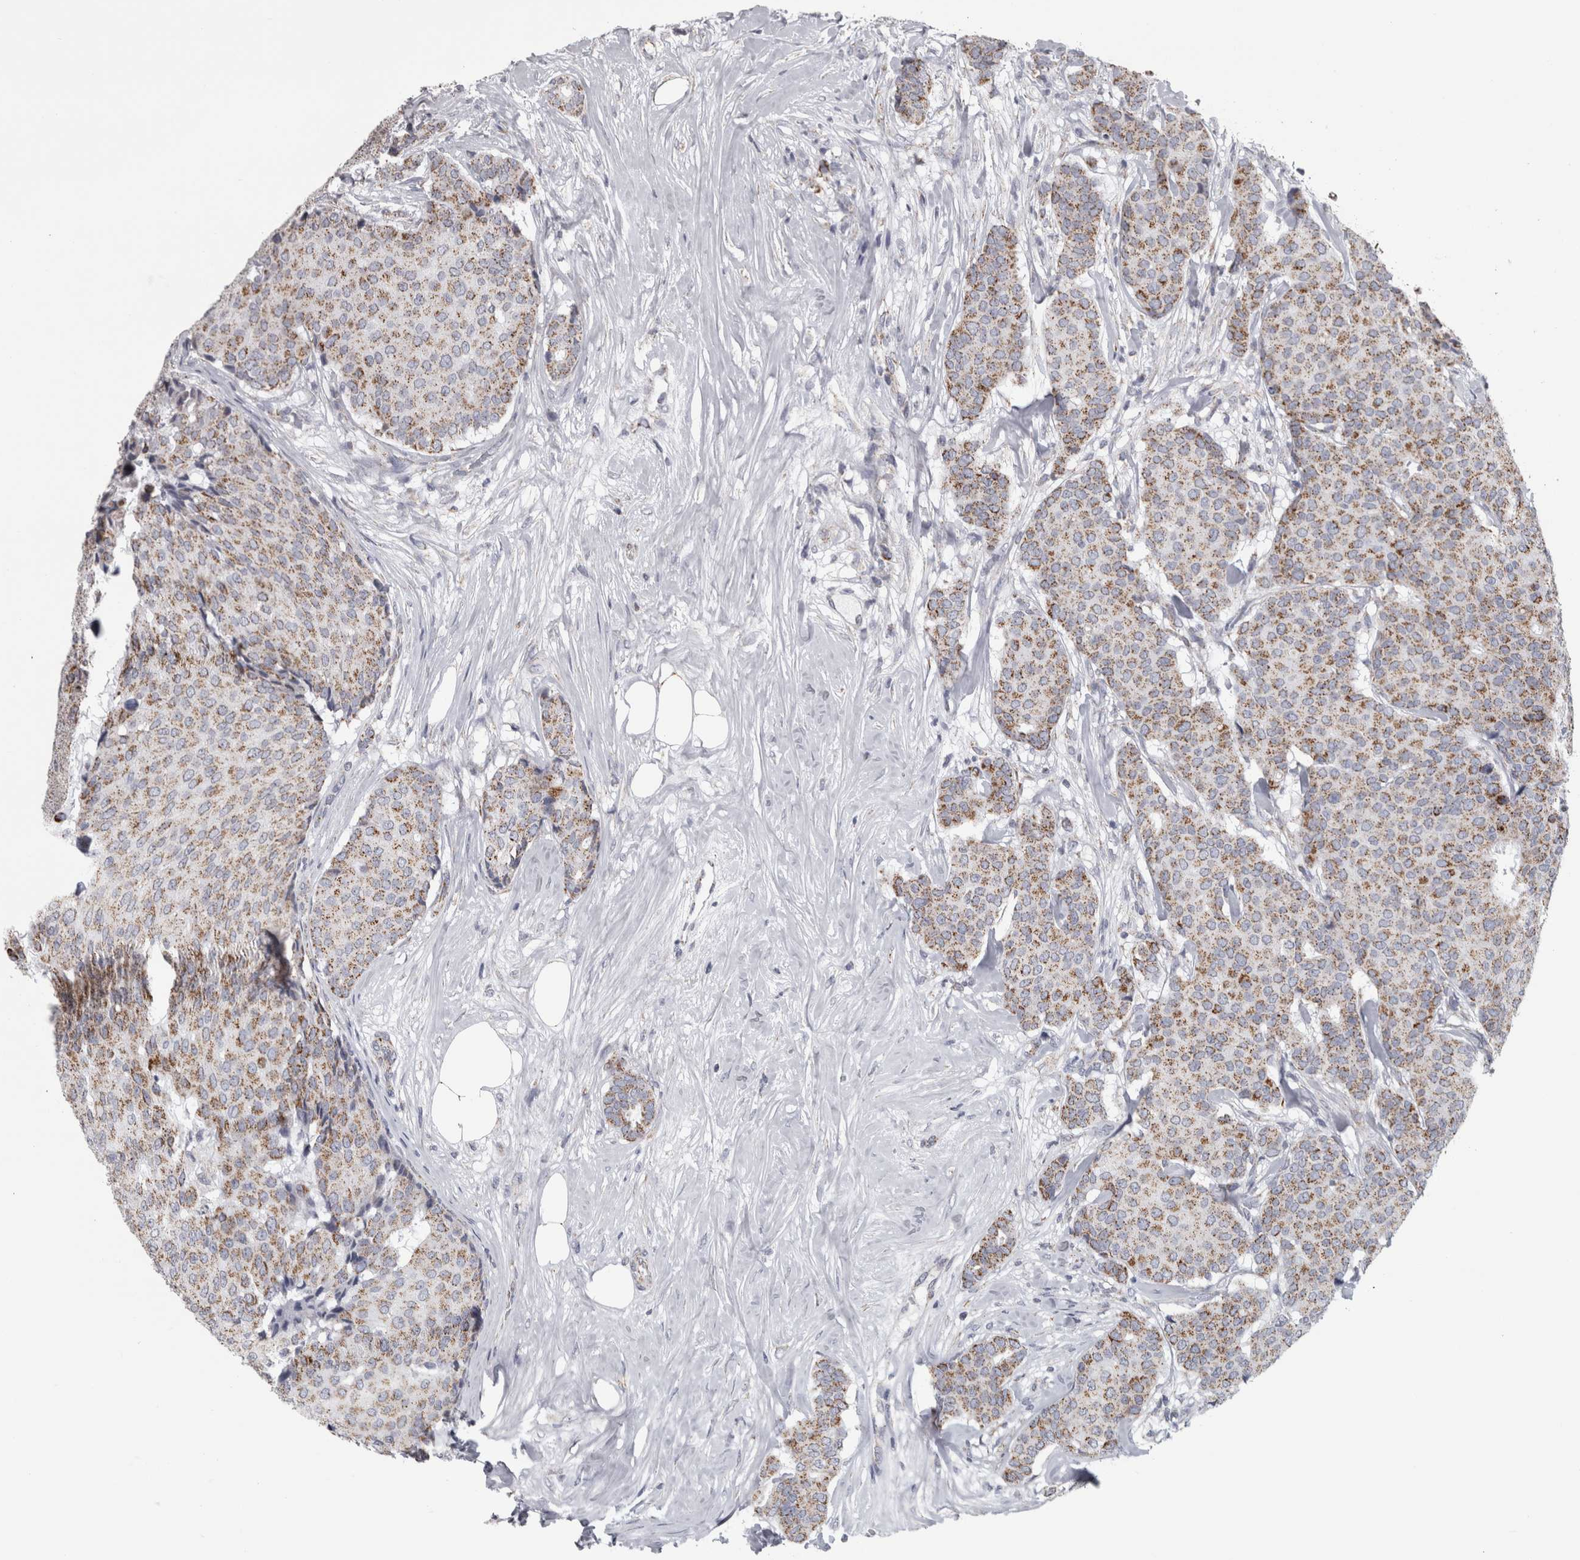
{"staining": {"intensity": "moderate", "quantity": ">75%", "location": "cytoplasmic/membranous"}, "tissue": "breast cancer", "cell_type": "Tumor cells", "image_type": "cancer", "snomed": [{"axis": "morphology", "description": "Duct carcinoma"}, {"axis": "topography", "description": "Breast"}], "caption": "This image displays immunohistochemistry staining of invasive ductal carcinoma (breast), with medium moderate cytoplasmic/membranous expression in approximately >75% of tumor cells.", "gene": "DBT", "patient": {"sex": "female", "age": 75}}